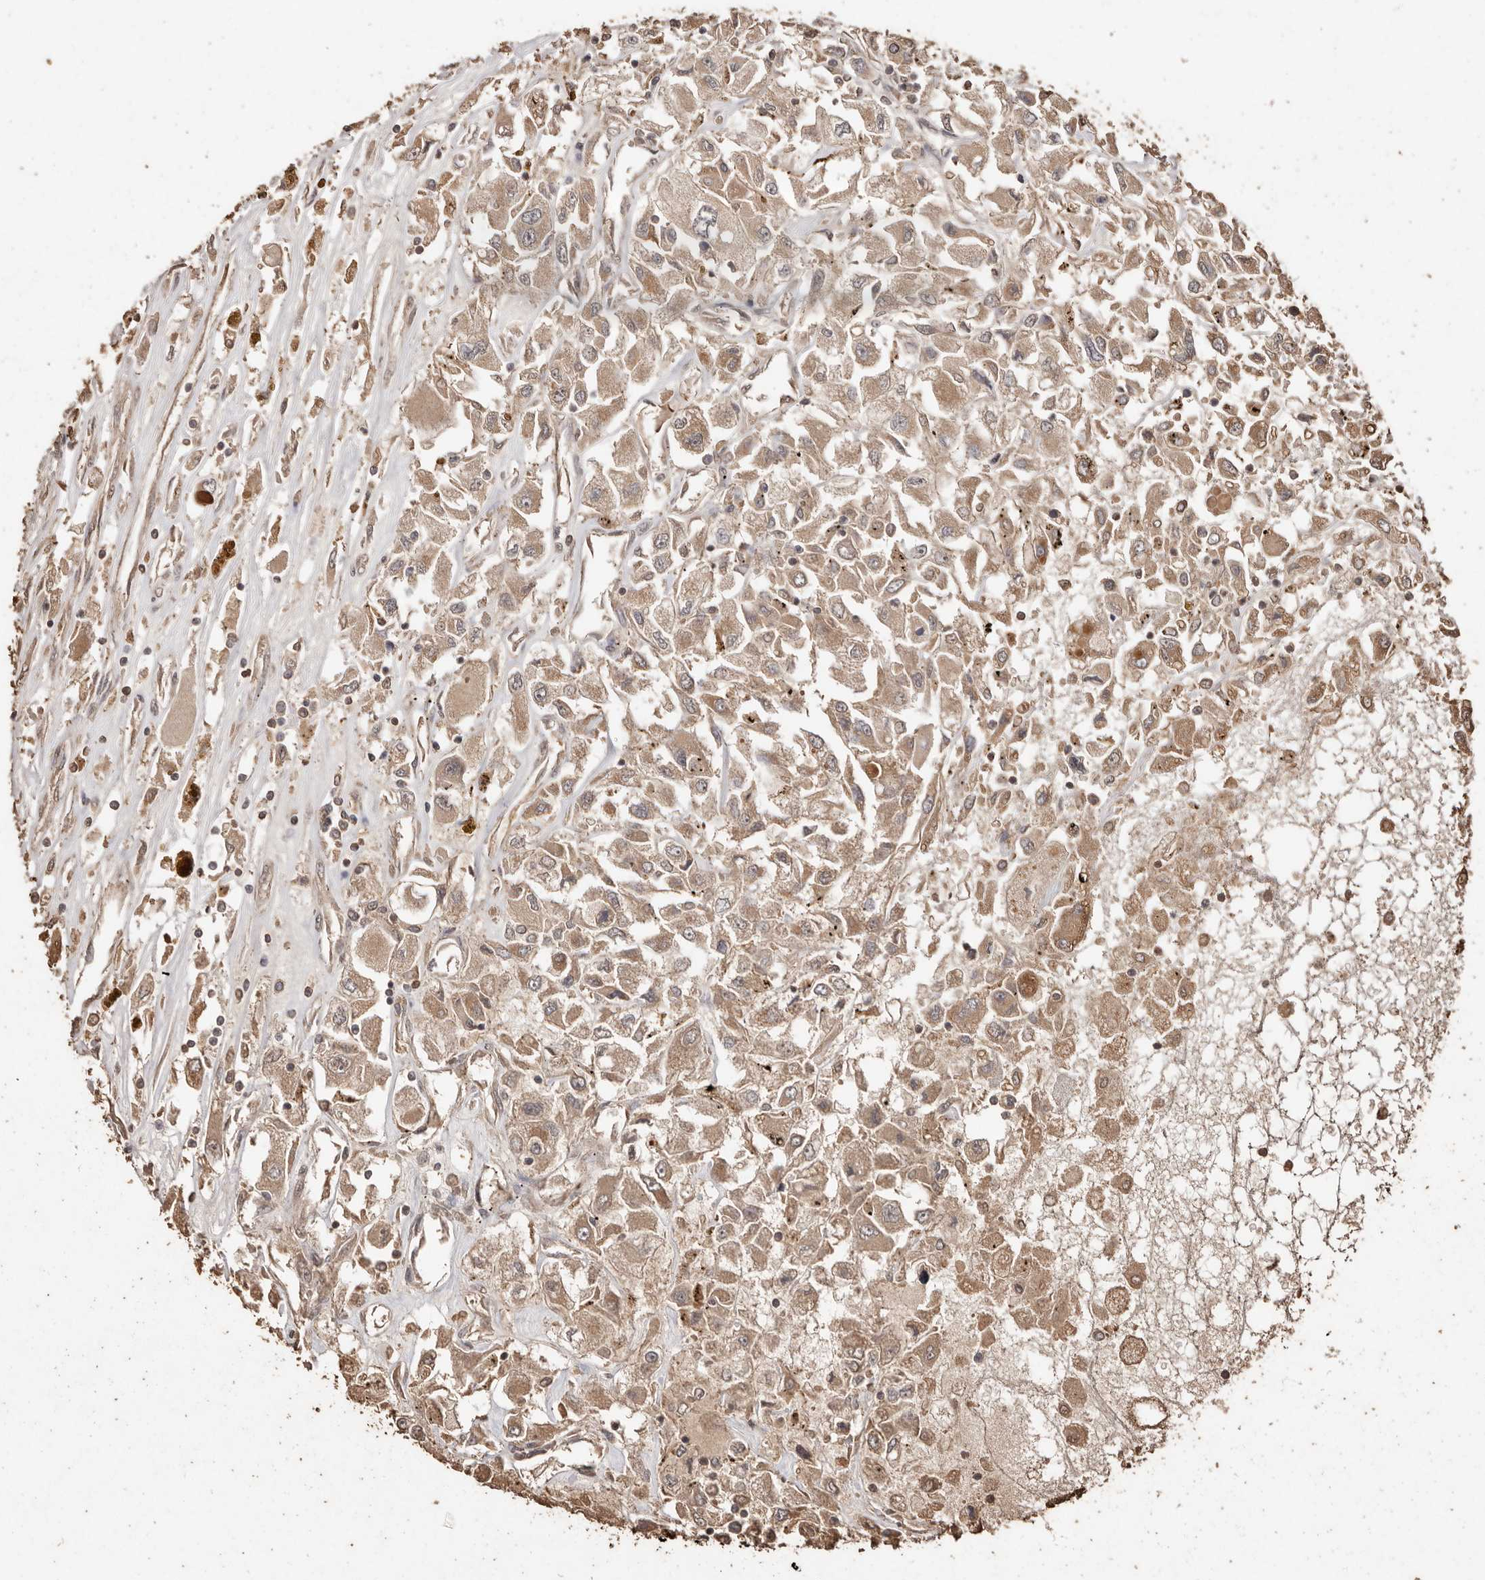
{"staining": {"intensity": "weak", "quantity": ">75%", "location": "cytoplasmic/membranous"}, "tissue": "renal cancer", "cell_type": "Tumor cells", "image_type": "cancer", "snomed": [{"axis": "morphology", "description": "Adenocarcinoma, NOS"}, {"axis": "topography", "description": "Kidney"}], "caption": "Renal cancer stained with IHC exhibits weak cytoplasmic/membranous positivity in about >75% of tumor cells.", "gene": "PKDCC", "patient": {"sex": "female", "age": 52}}